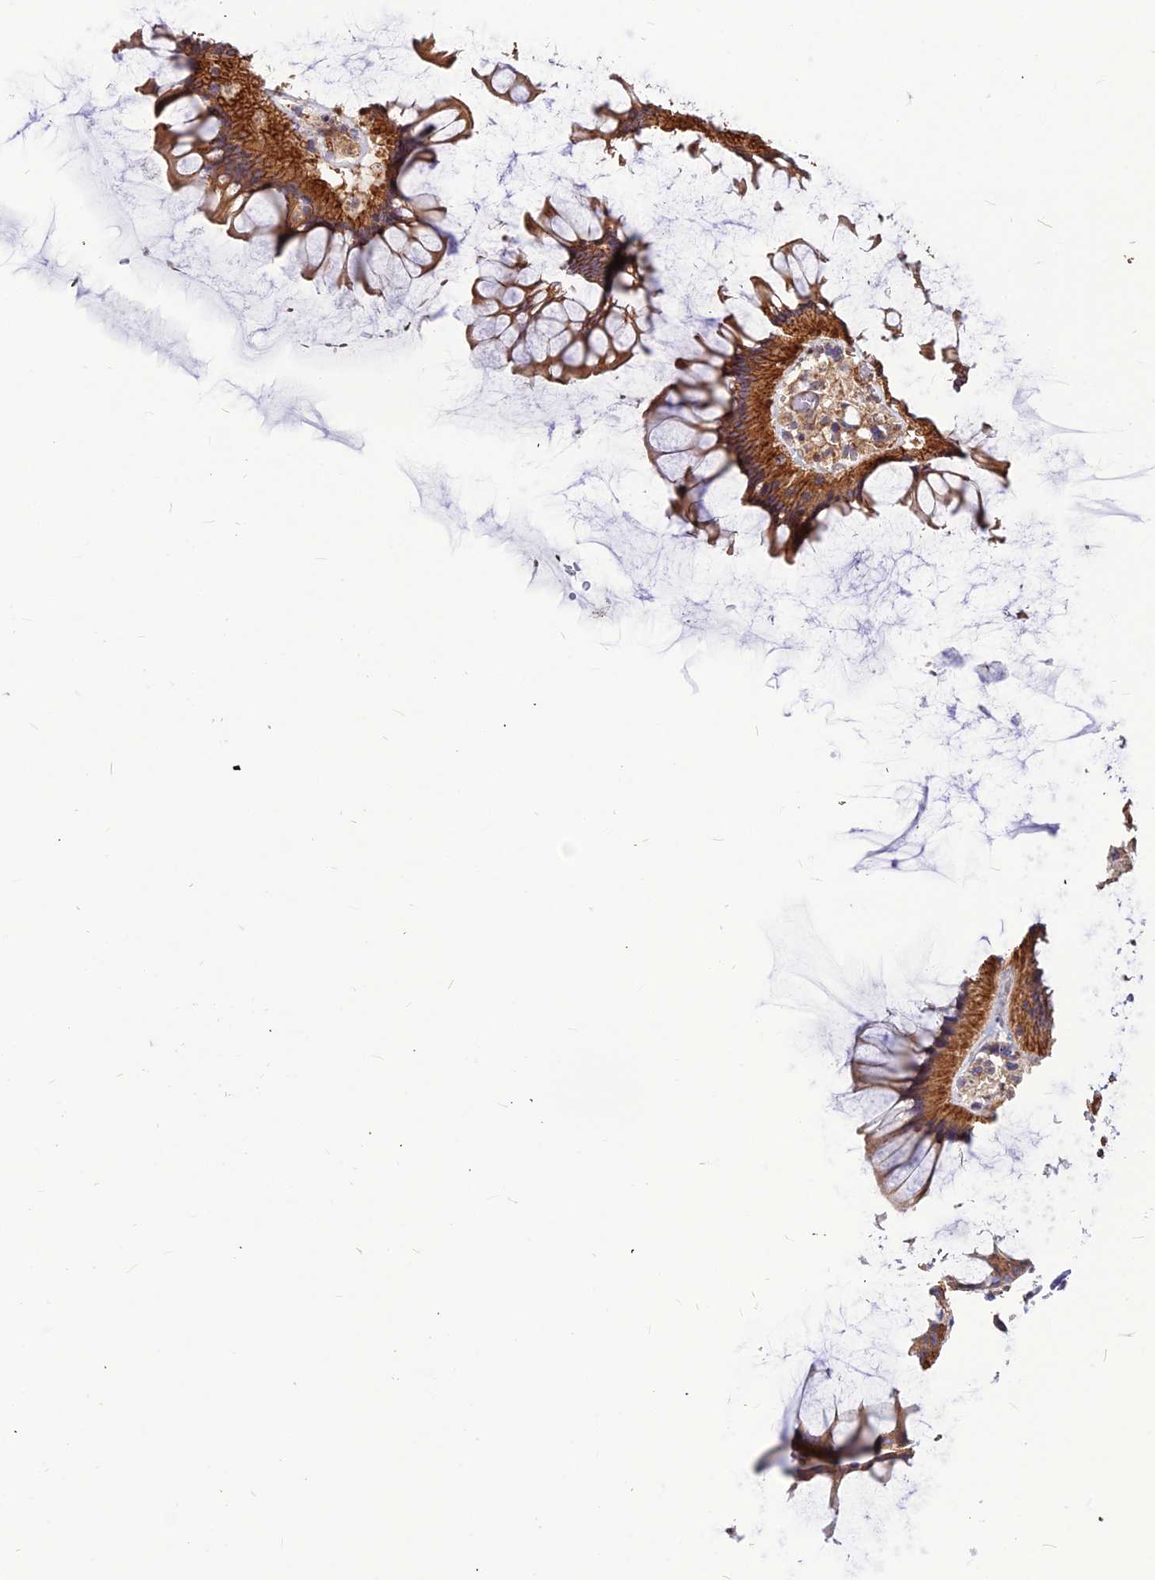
{"staining": {"intensity": "weak", "quantity": ">75%", "location": "cytoplasmic/membranous"}, "tissue": "colon", "cell_type": "Endothelial cells", "image_type": "normal", "snomed": [{"axis": "morphology", "description": "Normal tissue, NOS"}, {"axis": "topography", "description": "Colon"}], "caption": "Immunohistochemistry (IHC) of benign human colon exhibits low levels of weak cytoplasmic/membranous positivity in about >75% of endothelial cells.", "gene": "LEKR1", "patient": {"sex": "female", "age": 82}}